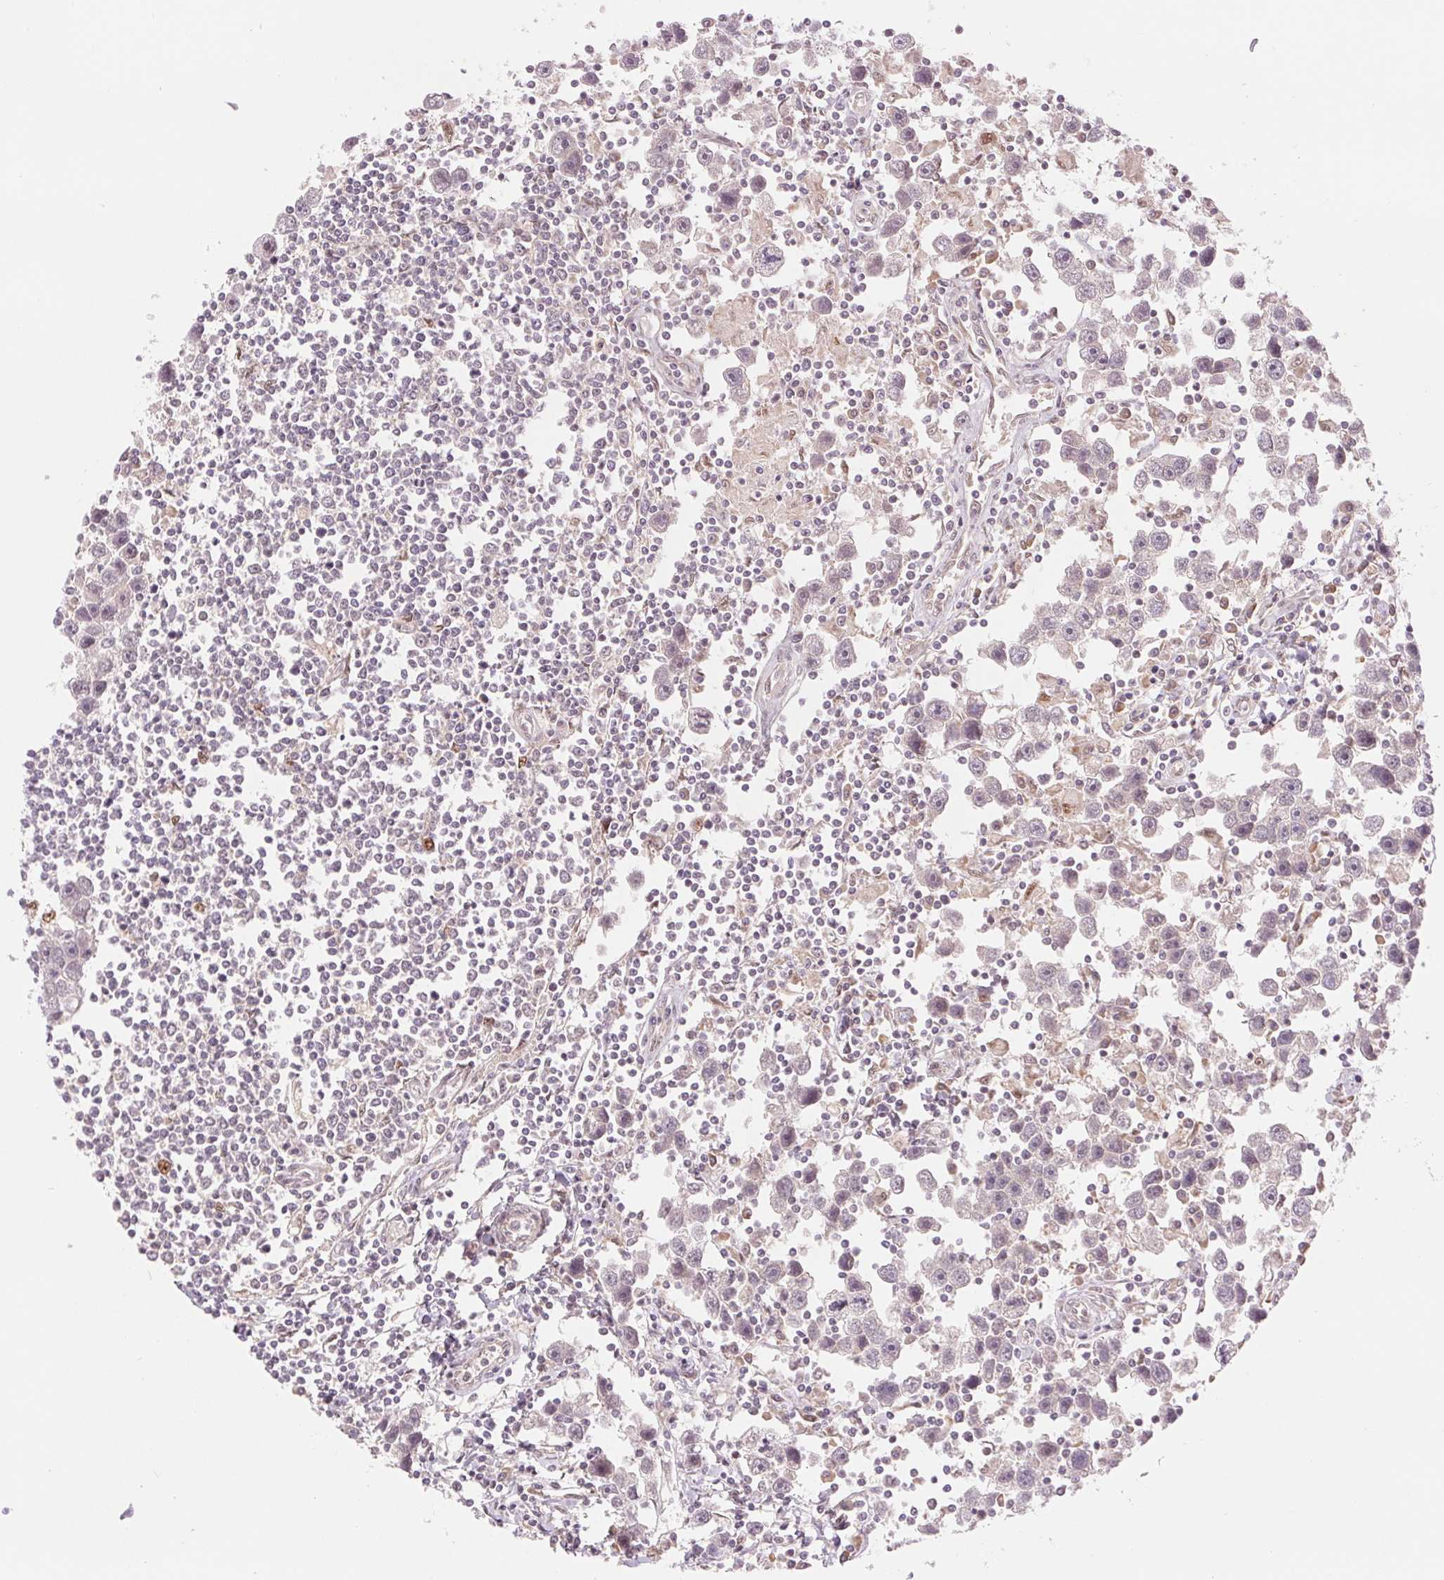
{"staining": {"intensity": "negative", "quantity": "none", "location": "none"}, "tissue": "testis cancer", "cell_type": "Tumor cells", "image_type": "cancer", "snomed": [{"axis": "morphology", "description": "Seminoma, NOS"}, {"axis": "topography", "description": "Testis"}], "caption": "High power microscopy photomicrograph of an immunohistochemistry photomicrograph of testis cancer (seminoma), revealing no significant staining in tumor cells. Brightfield microscopy of immunohistochemistry (IHC) stained with DAB (brown) and hematoxylin (blue), captured at high magnification.", "gene": "ERI3", "patient": {"sex": "male", "age": 30}}